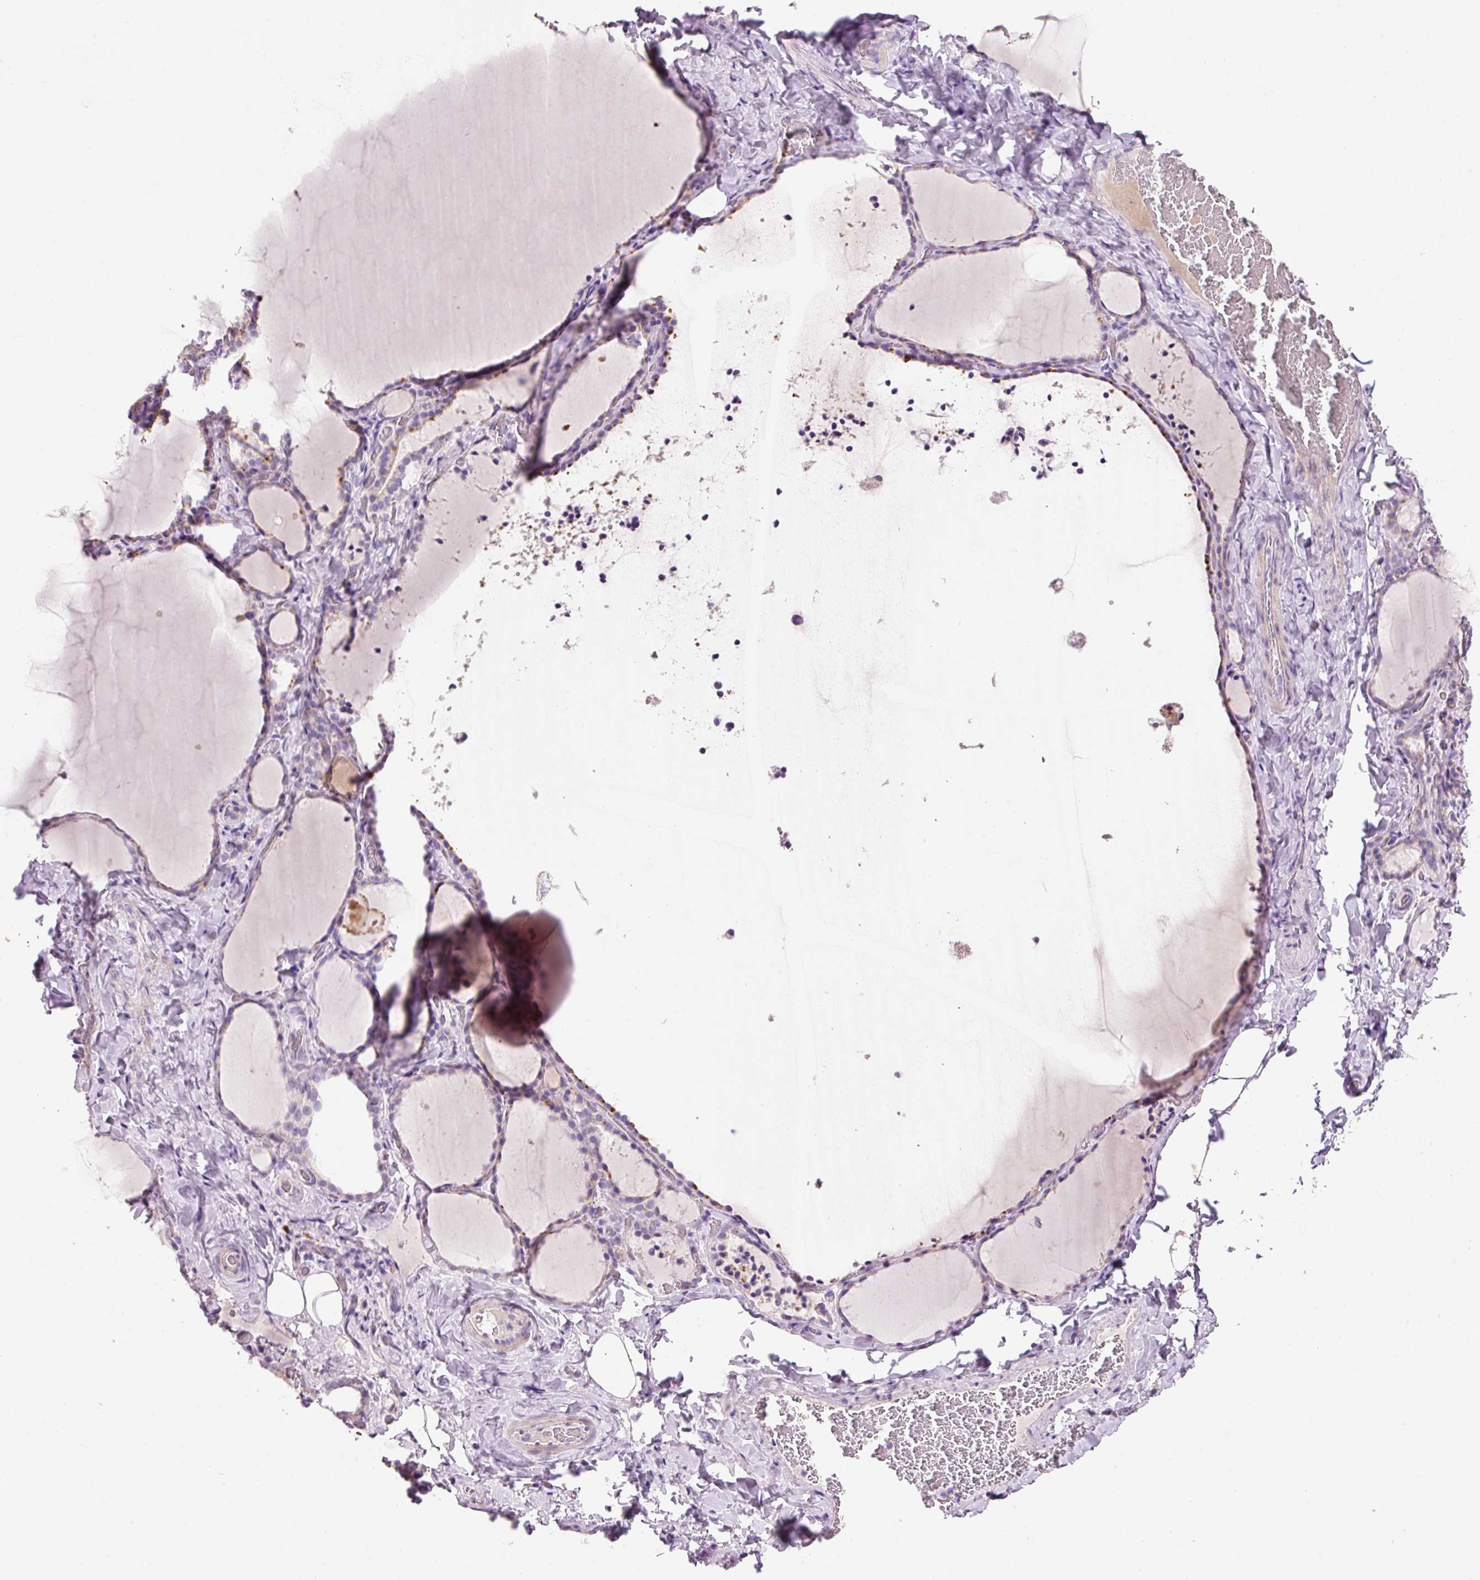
{"staining": {"intensity": "weak", "quantity": "<25%", "location": "cytoplasmic/membranous"}, "tissue": "thyroid gland", "cell_type": "Glandular cells", "image_type": "normal", "snomed": [{"axis": "morphology", "description": "Normal tissue, NOS"}, {"axis": "topography", "description": "Thyroid gland"}], "caption": "A high-resolution image shows IHC staining of unremarkable thyroid gland, which displays no significant positivity in glandular cells.", "gene": "TENT5C", "patient": {"sex": "female", "age": 22}}